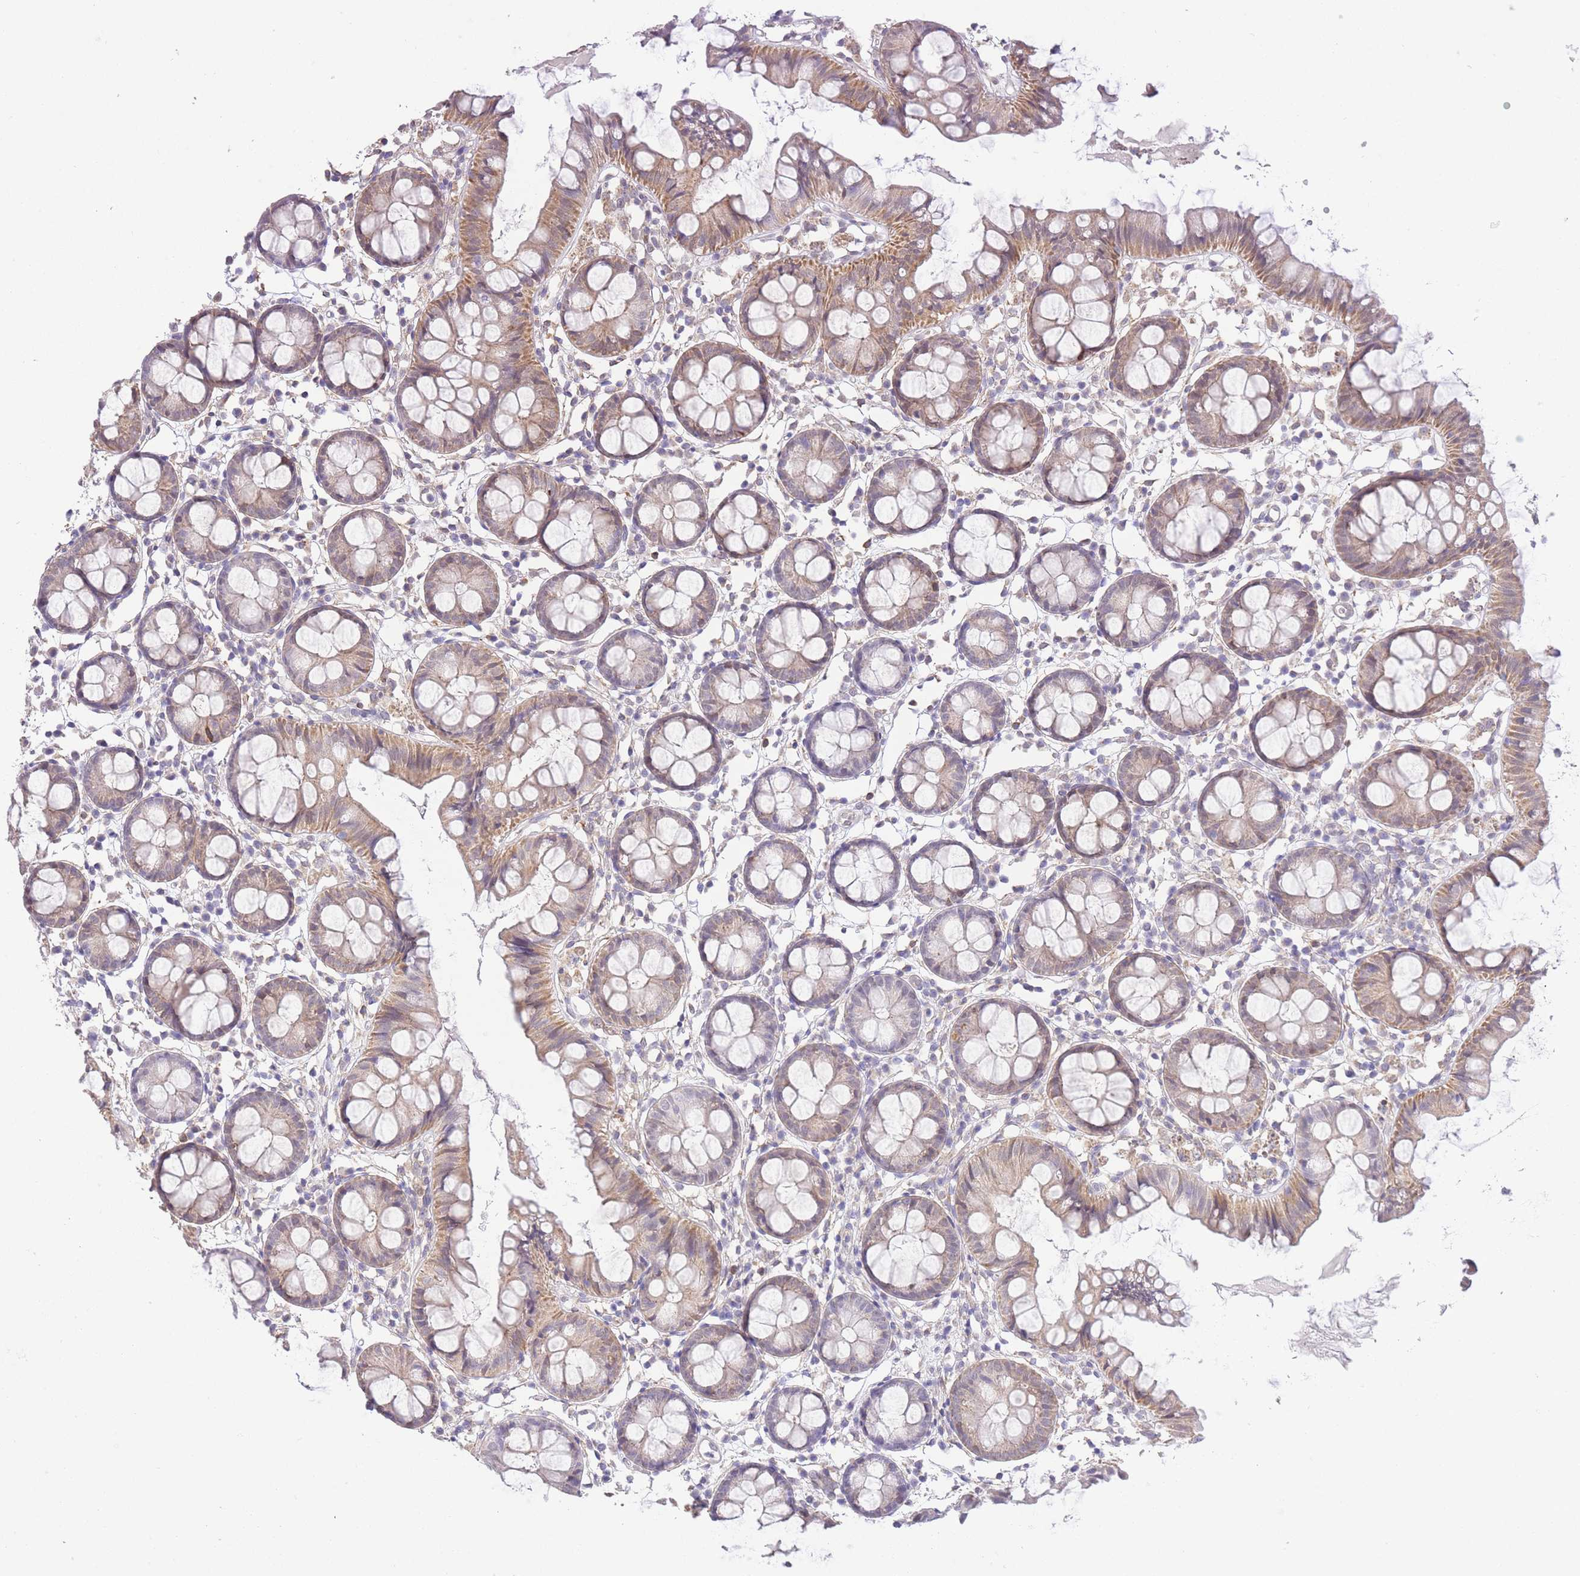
{"staining": {"intensity": "moderate", "quantity": "25%-75%", "location": "cytoplasmic/membranous"}, "tissue": "colon", "cell_type": "Endothelial cells", "image_type": "normal", "snomed": [{"axis": "morphology", "description": "Normal tissue, NOS"}, {"axis": "topography", "description": "Colon"}], "caption": "Colon stained with a brown dye demonstrates moderate cytoplasmic/membranous positive positivity in approximately 25%-75% of endothelial cells.", "gene": "CTBP1", "patient": {"sex": "female", "age": 84}}